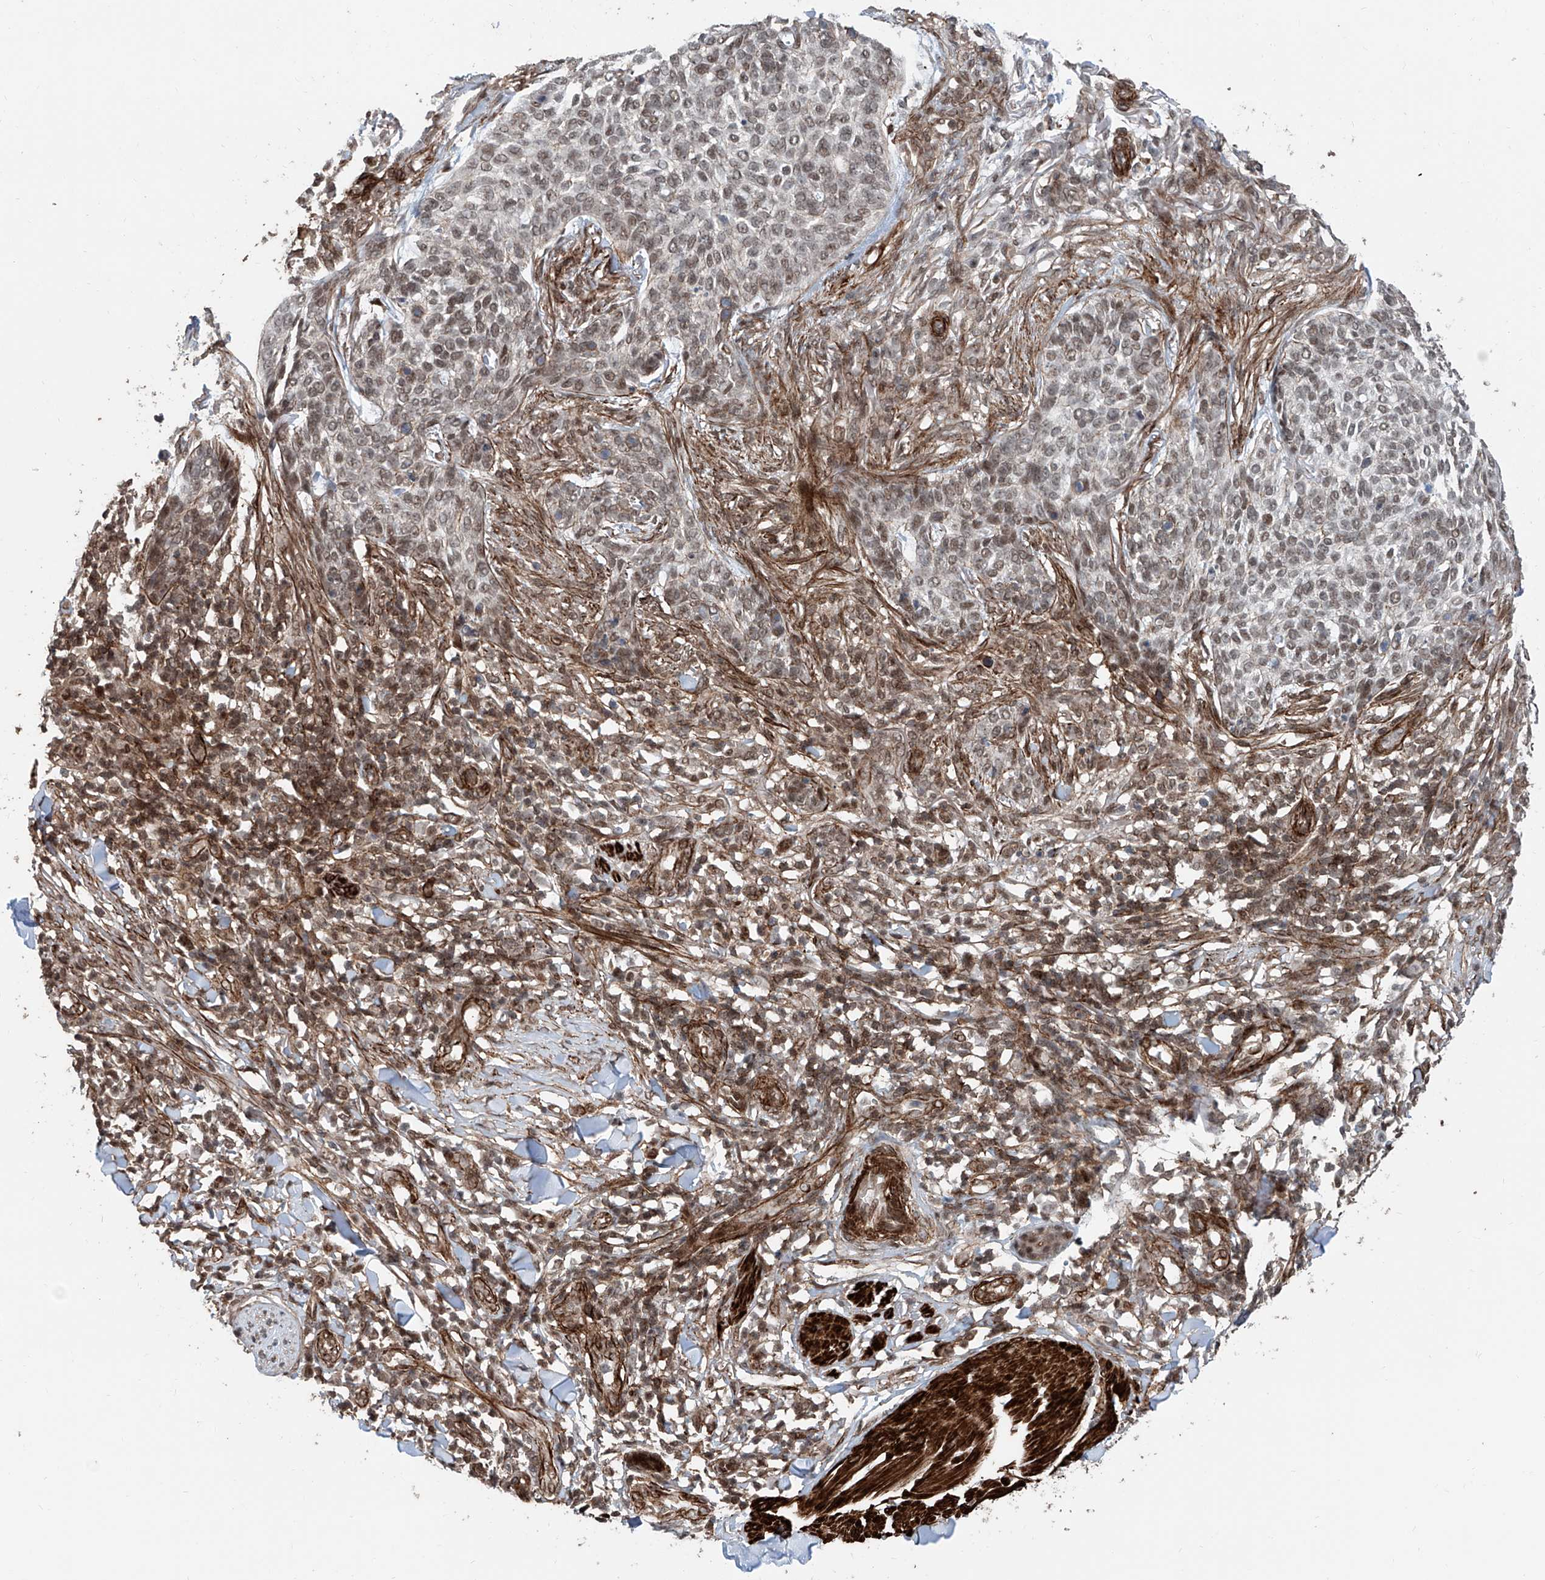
{"staining": {"intensity": "weak", "quantity": "25%-75%", "location": "nuclear"}, "tissue": "skin cancer", "cell_type": "Tumor cells", "image_type": "cancer", "snomed": [{"axis": "morphology", "description": "Basal cell carcinoma"}, {"axis": "topography", "description": "Skin"}], "caption": "About 25%-75% of tumor cells in basal cell carcinoma (skin) reveal weak nuclear protein staining as visualized by brown immunohistochemical staining.", "gene": "SDE2", "patient": {"sex": "female", "age": 64}}